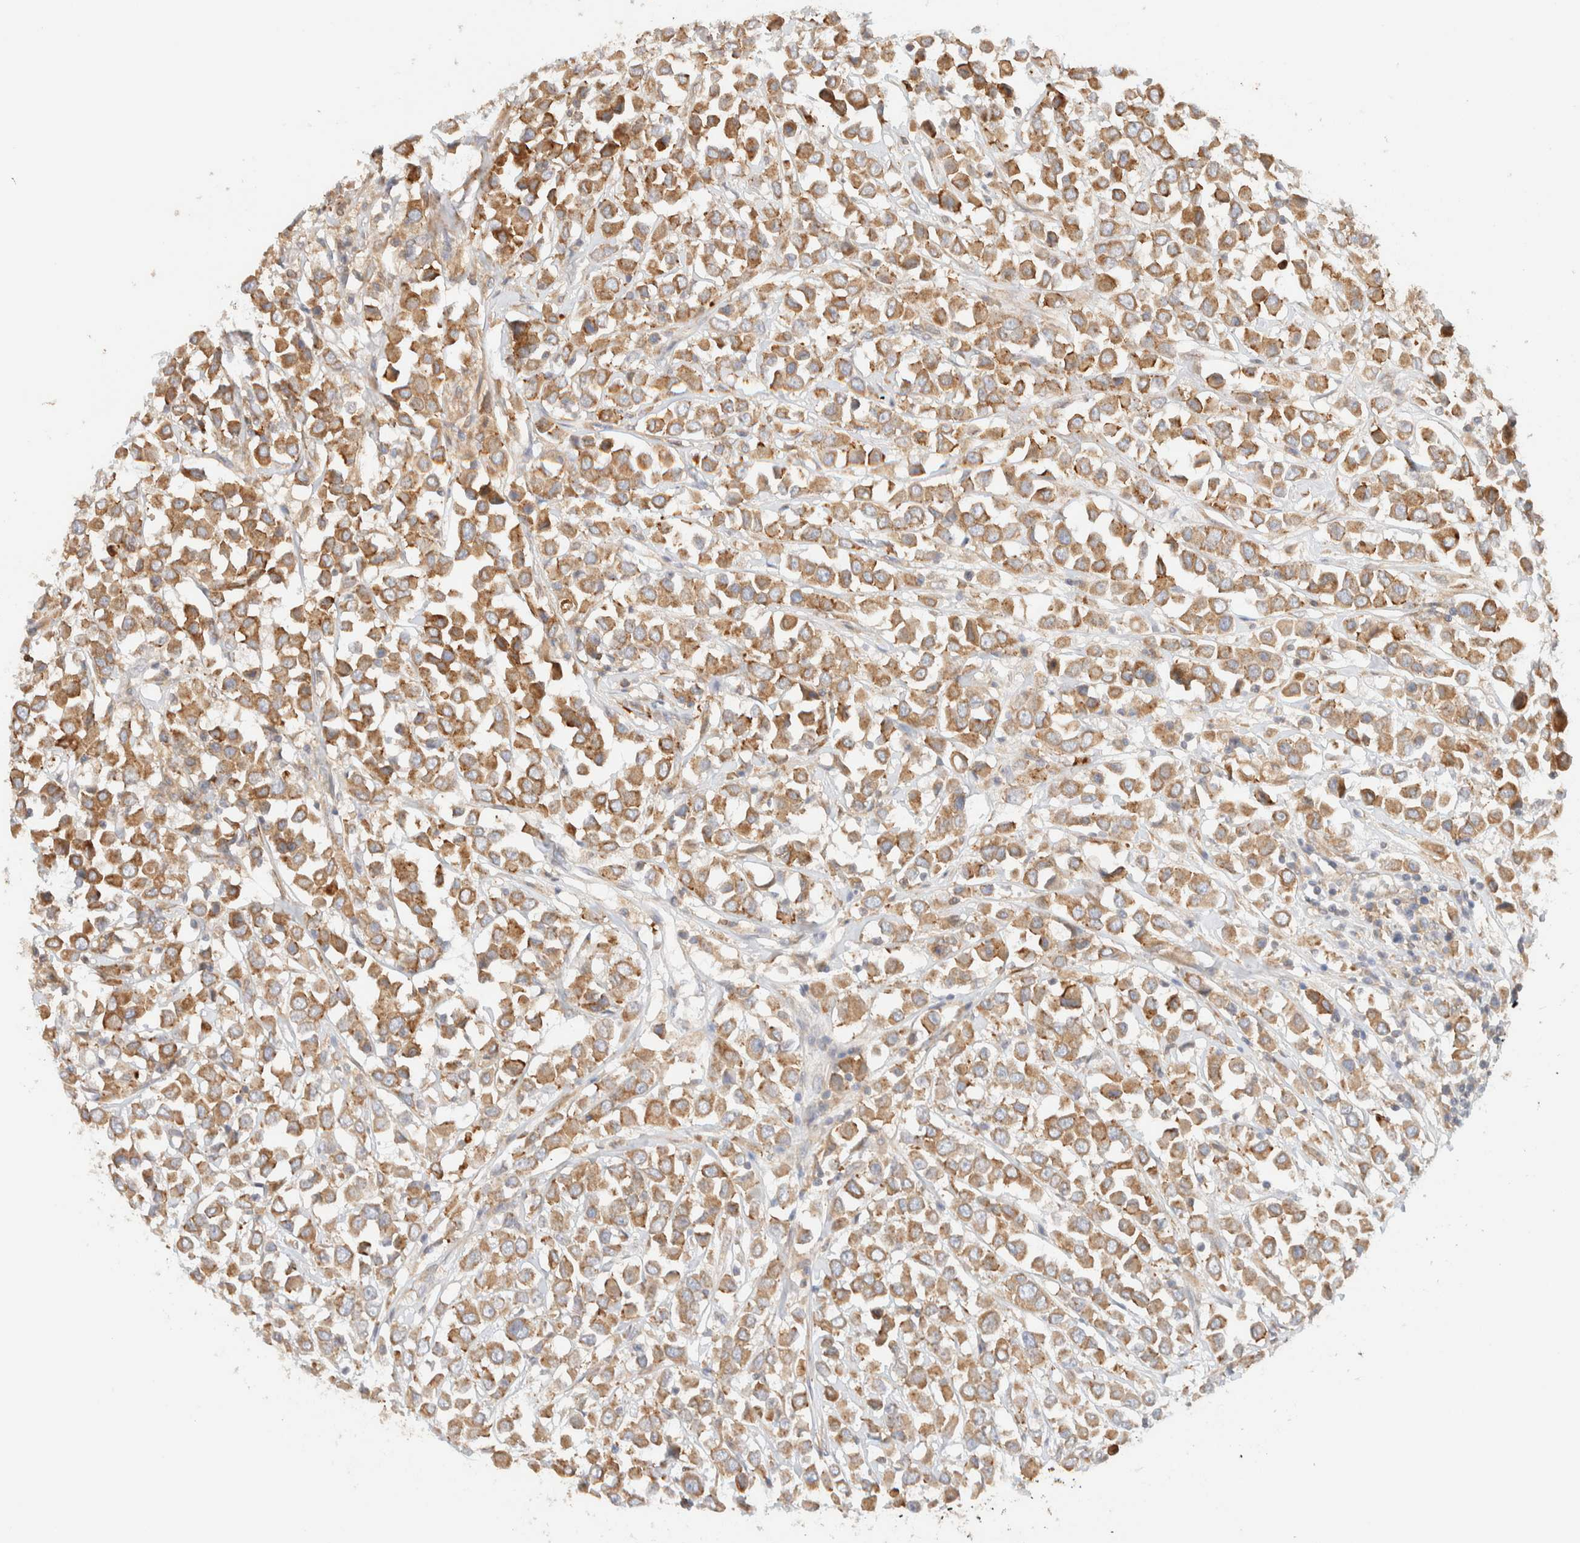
{"staining": {"intensity": "moderate", "quantity": ">75%", "location": "cytoplasmic/membranous"}, "tissue": "breast cancer", "cell_type": "Tumor cells", "image_type": "cancer", "snomed": [{"axis": "morphology", "description": "Duct carcinoma"}, {"axis": "topography", "description": "Breast"}], "caption": "IHC (DAB) staining of breast cancer (invasive ductal carcinoma) reveals moderate cytoplasmic/membranous protein expression in about >75% of tumor cells.", "gene": "NT5C", "patient": {"sex": "female", "age": 61}}